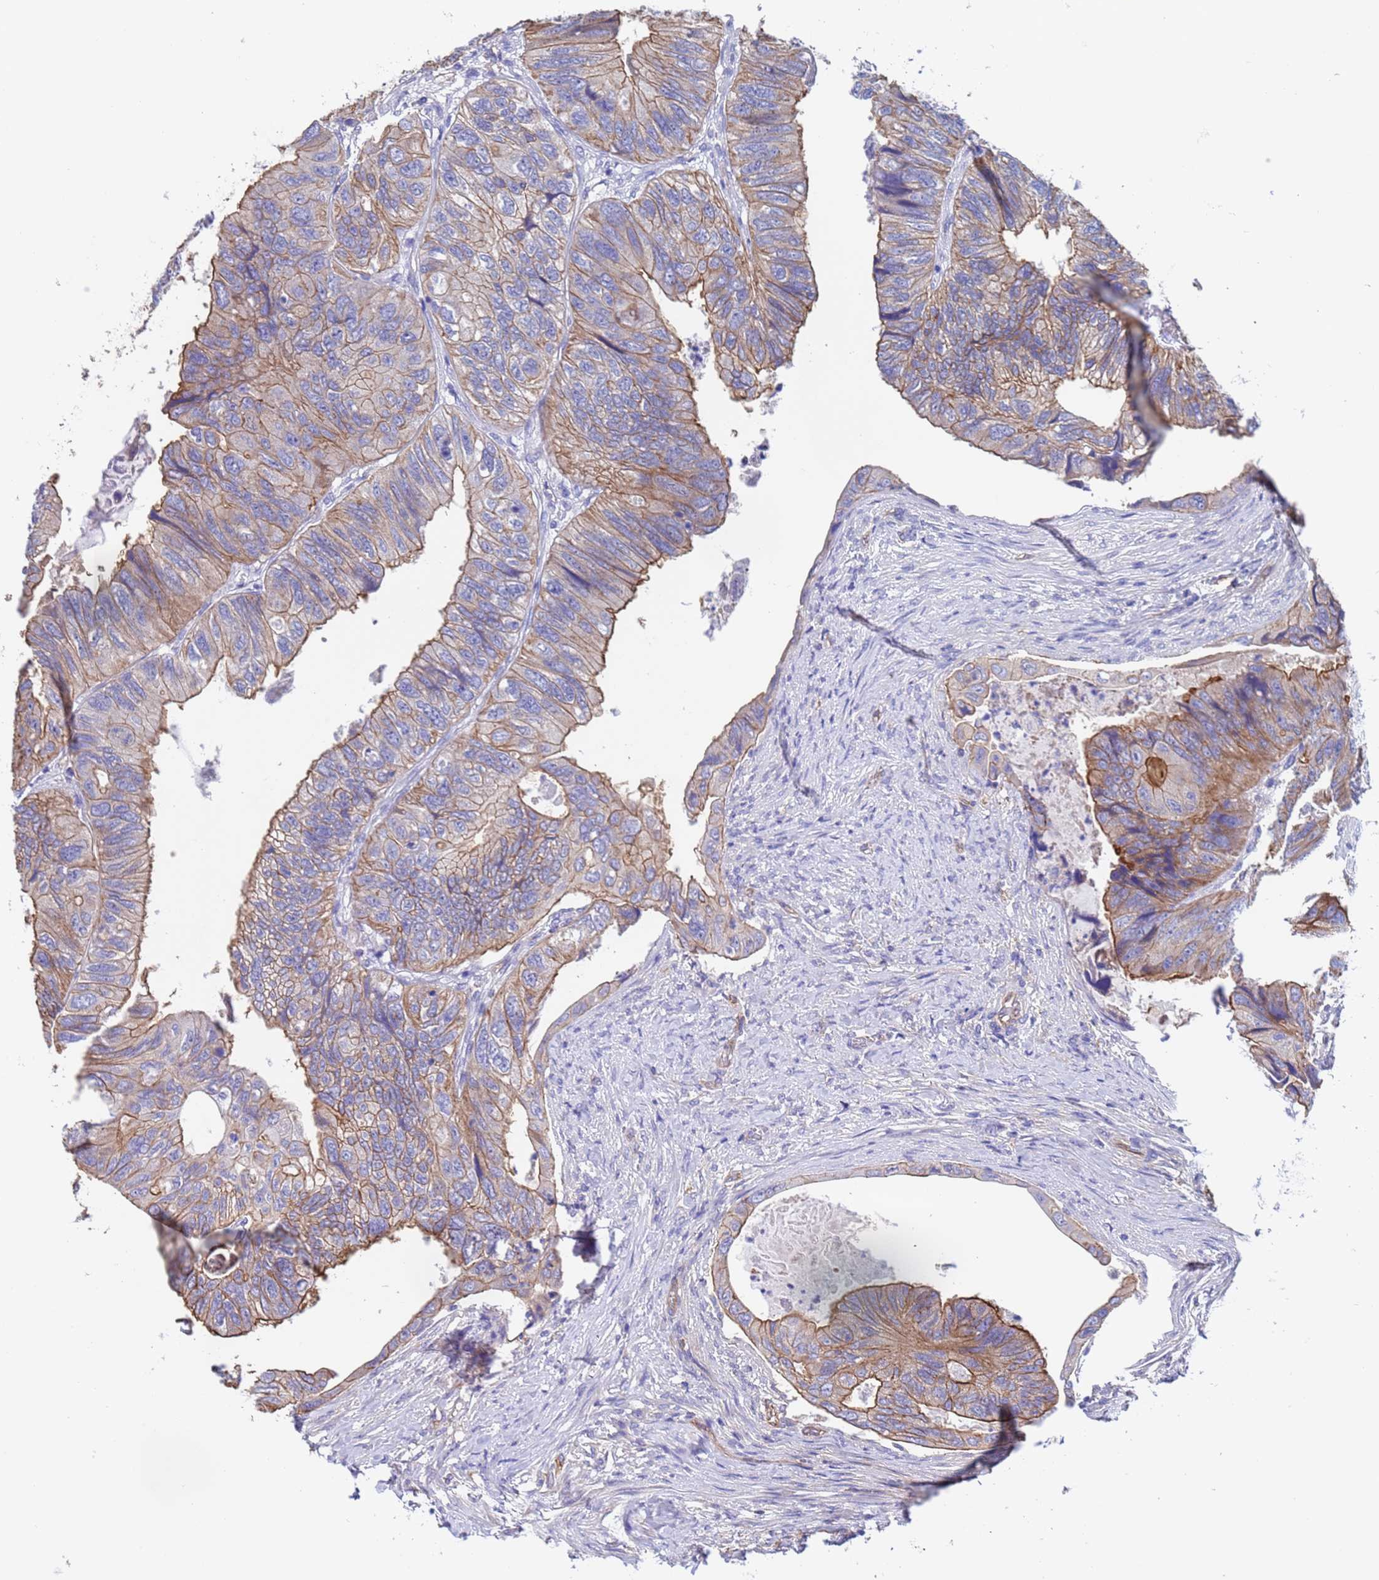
{"staining": {"intensity": "moderate", "quantity": "25%-75%", "location": "cytoplasmic/membranous"}, "tissue": "colorectal cancer", "cell_type": "Tumor cells", "image_type": "cancer", "snomed": [{"axis": "morphology", "description": "Adenocarcinoma, NOS"}, {"axis": "topography", "description": "Rectum"}], "caption": "IHC image of neoplastic tissue: human colorectal adenocarcinoma stained using immunohistochemistry shows medium levels of moderate protein expression localized specifically in the cytoplasmic/membranous of tumor cells, appearing as a cytoplasmic/membranous brown color.", "gene": "ZNF248", "patient": {"sex": "male", "age": 63}}